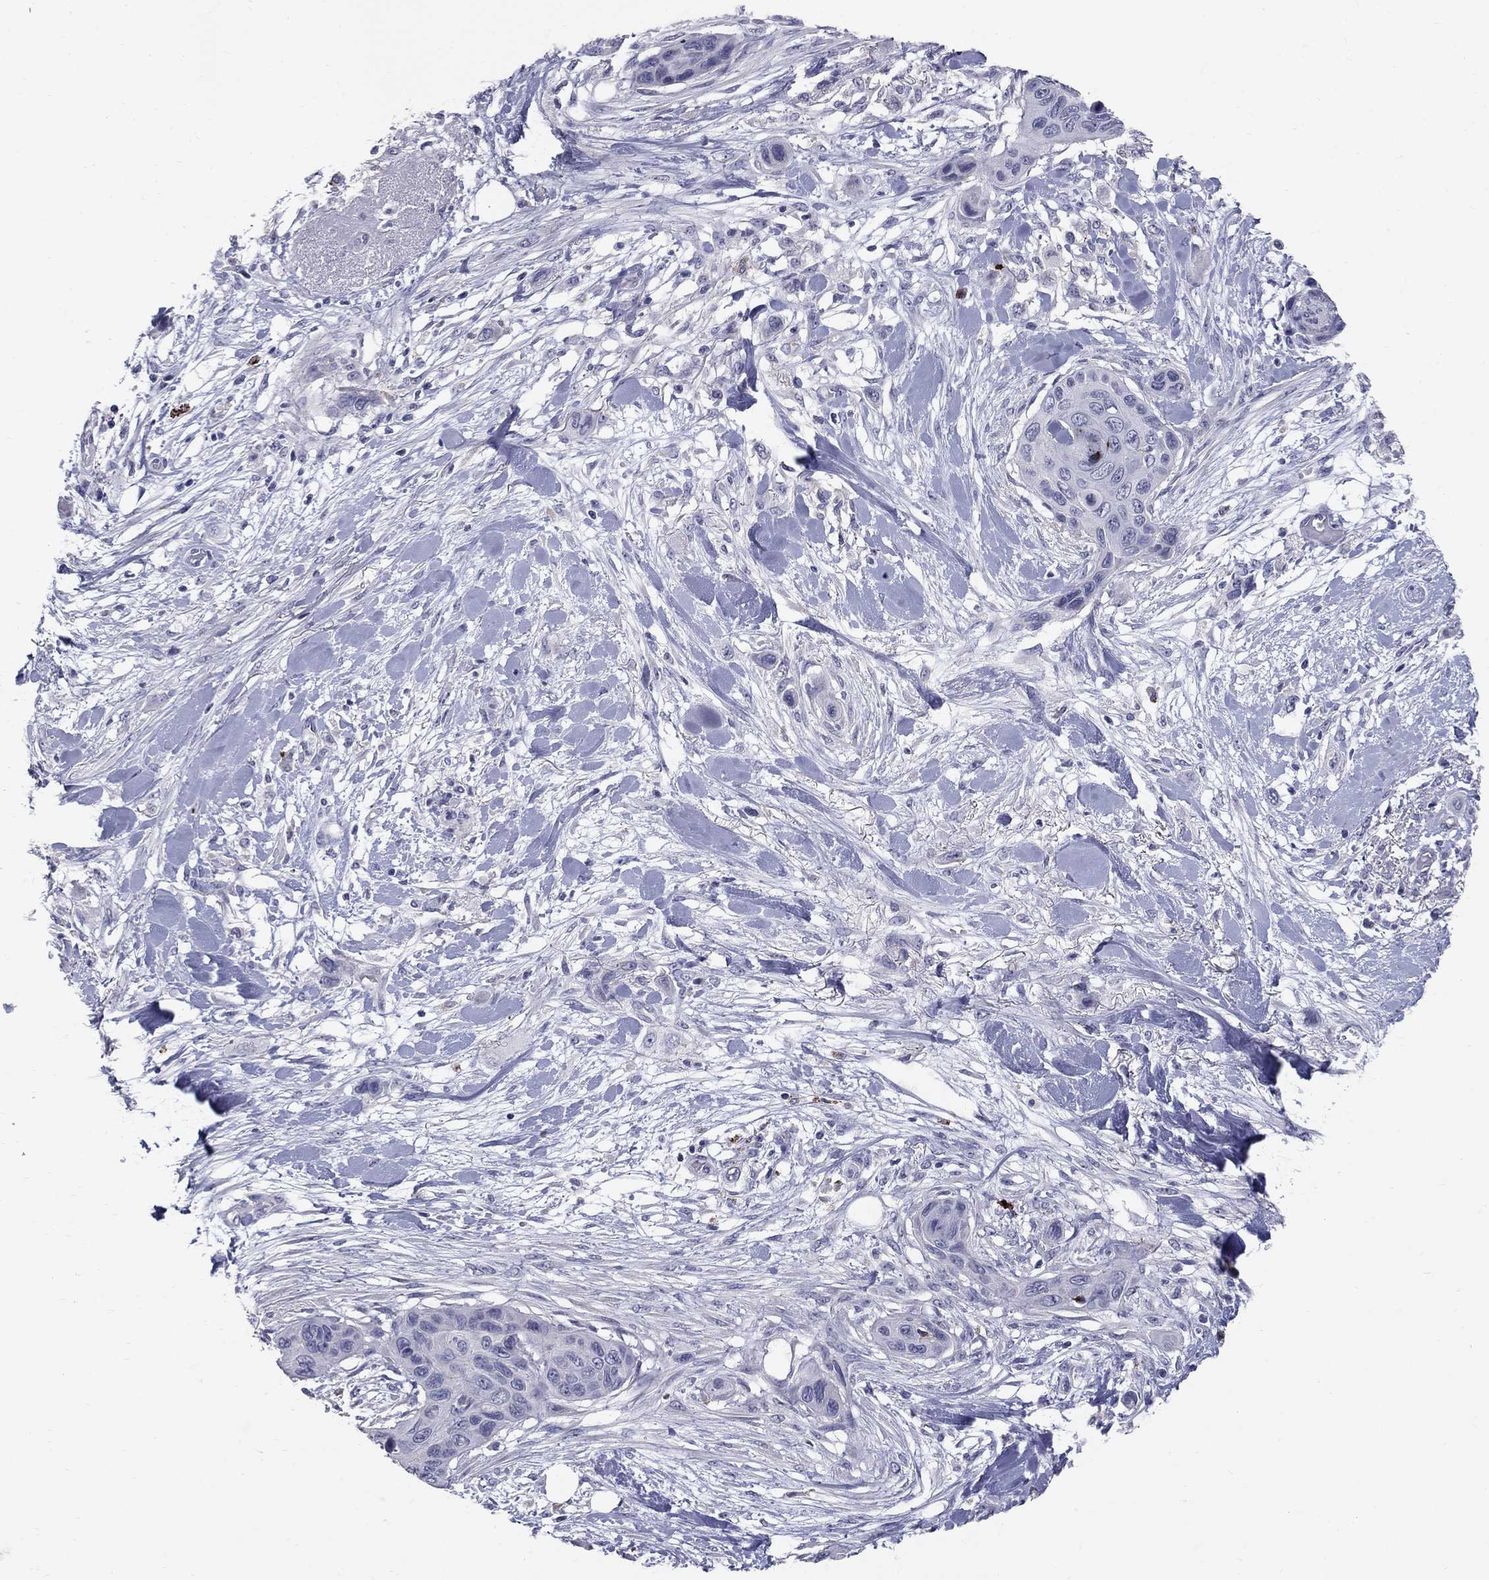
{"staining": {"intensity": "negative", "quantity": "none", "location": "none"}, "tissue": "skin cancer", "cell_type": "Tumor cells", "image_type": "cancer", "snomed": [{"axis": "morphology", "description": "Squamous cell carcinoma, NOS"}, {"axis": "topography", "description": "Skin"}], "caption": "DAB immunohistochemical staining of human skin cancer (squamous cell carcinoma) demonstrates no significant positivity in tumor cells.", "gene": "TP53TG5", "patient": {"sex": "male", "age": 79}}